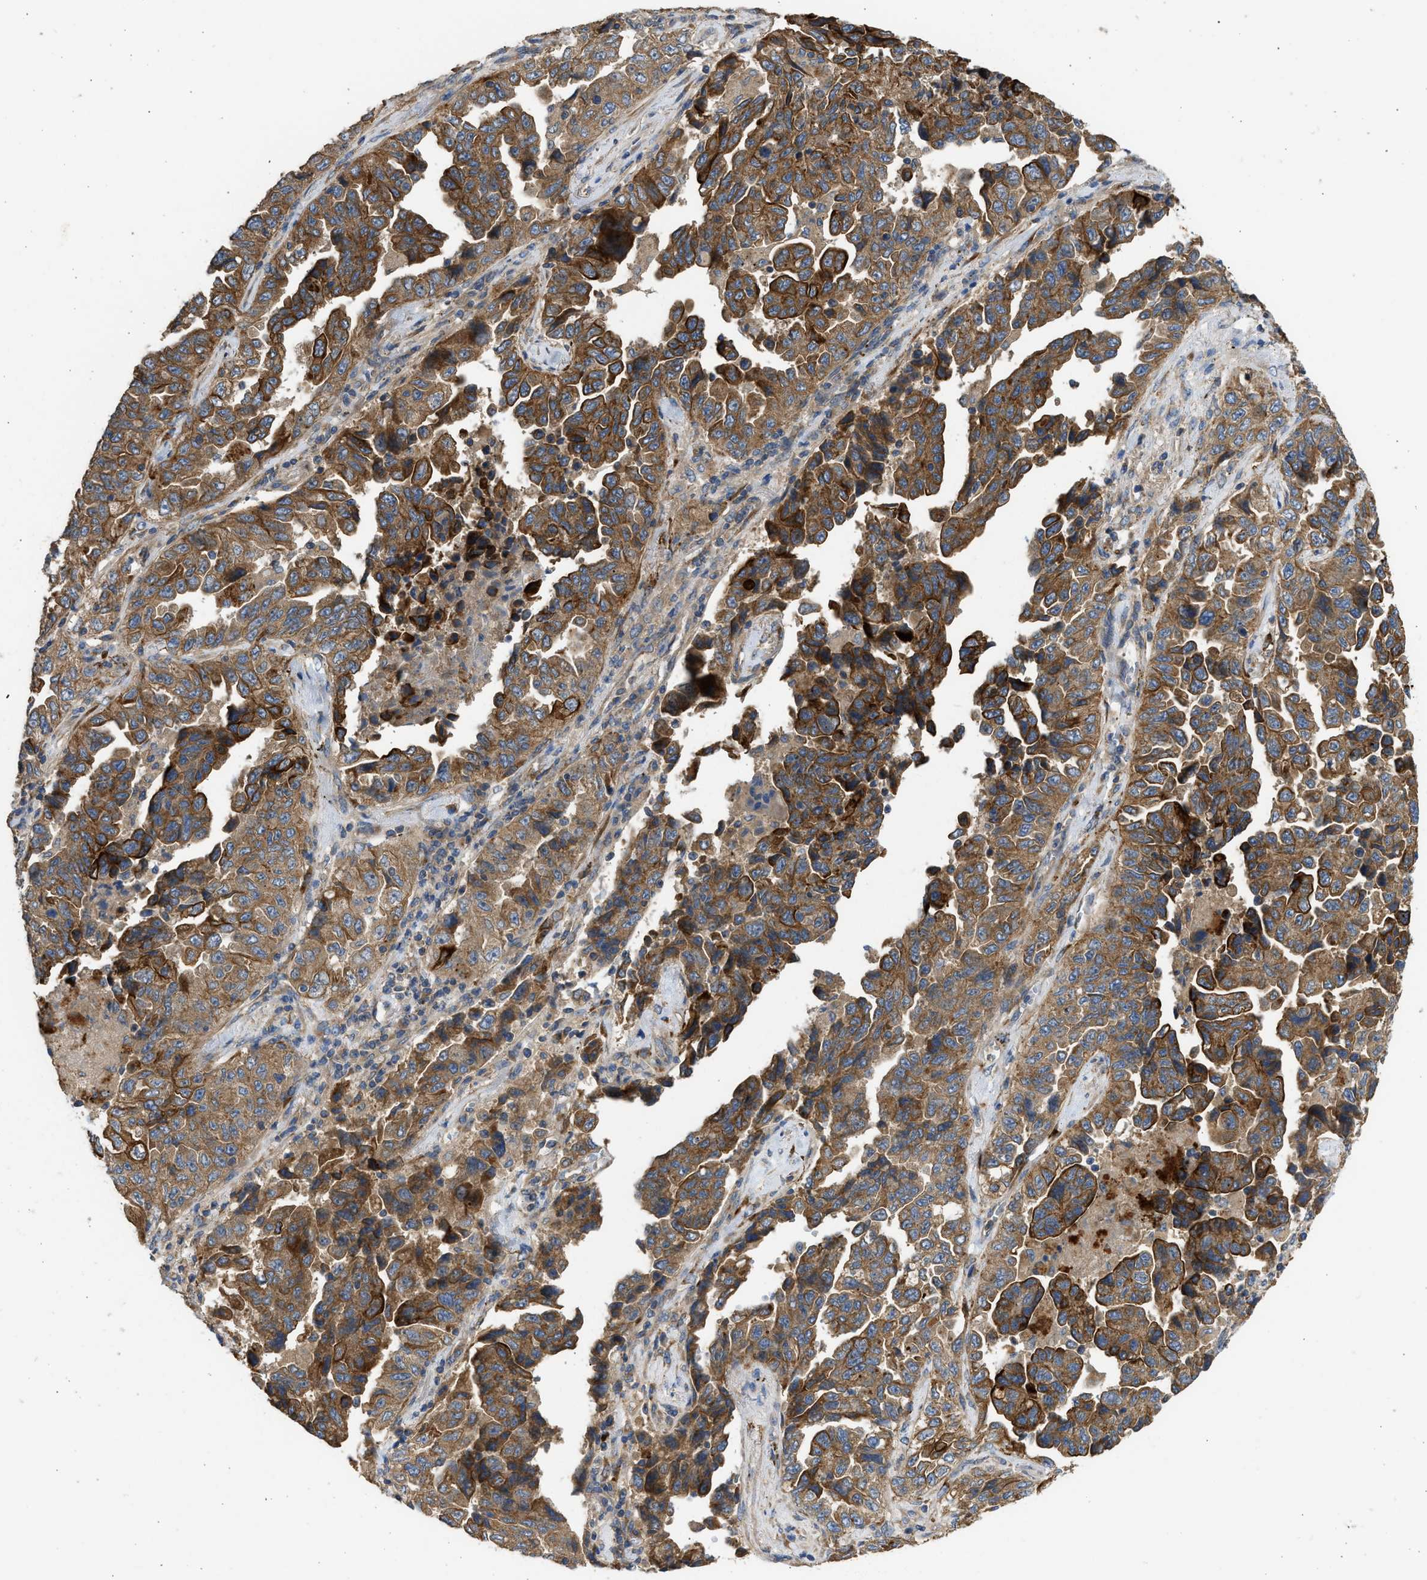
{"staining": {"intensity": "strong", "quantity": ">75%", "location": "cytoplasmic/membranous"}, "tissue": "lung cancer", "cell_type": "Tumor cells", "image_type": "cancer", "snomed": [{"axis": "morphology", "description": "Adenocarcinoma, NOS"}, {"axis": "topography", "description": "Lung"}], "caption": "Adenocarcinoma (lung) stained with a brown dye demonstrates strong cytoplasmic/membranous positive staining in about >75% of tumor cells.", "gene": "CSRNP2", "patient": {"sex": "female", "age": 51}}